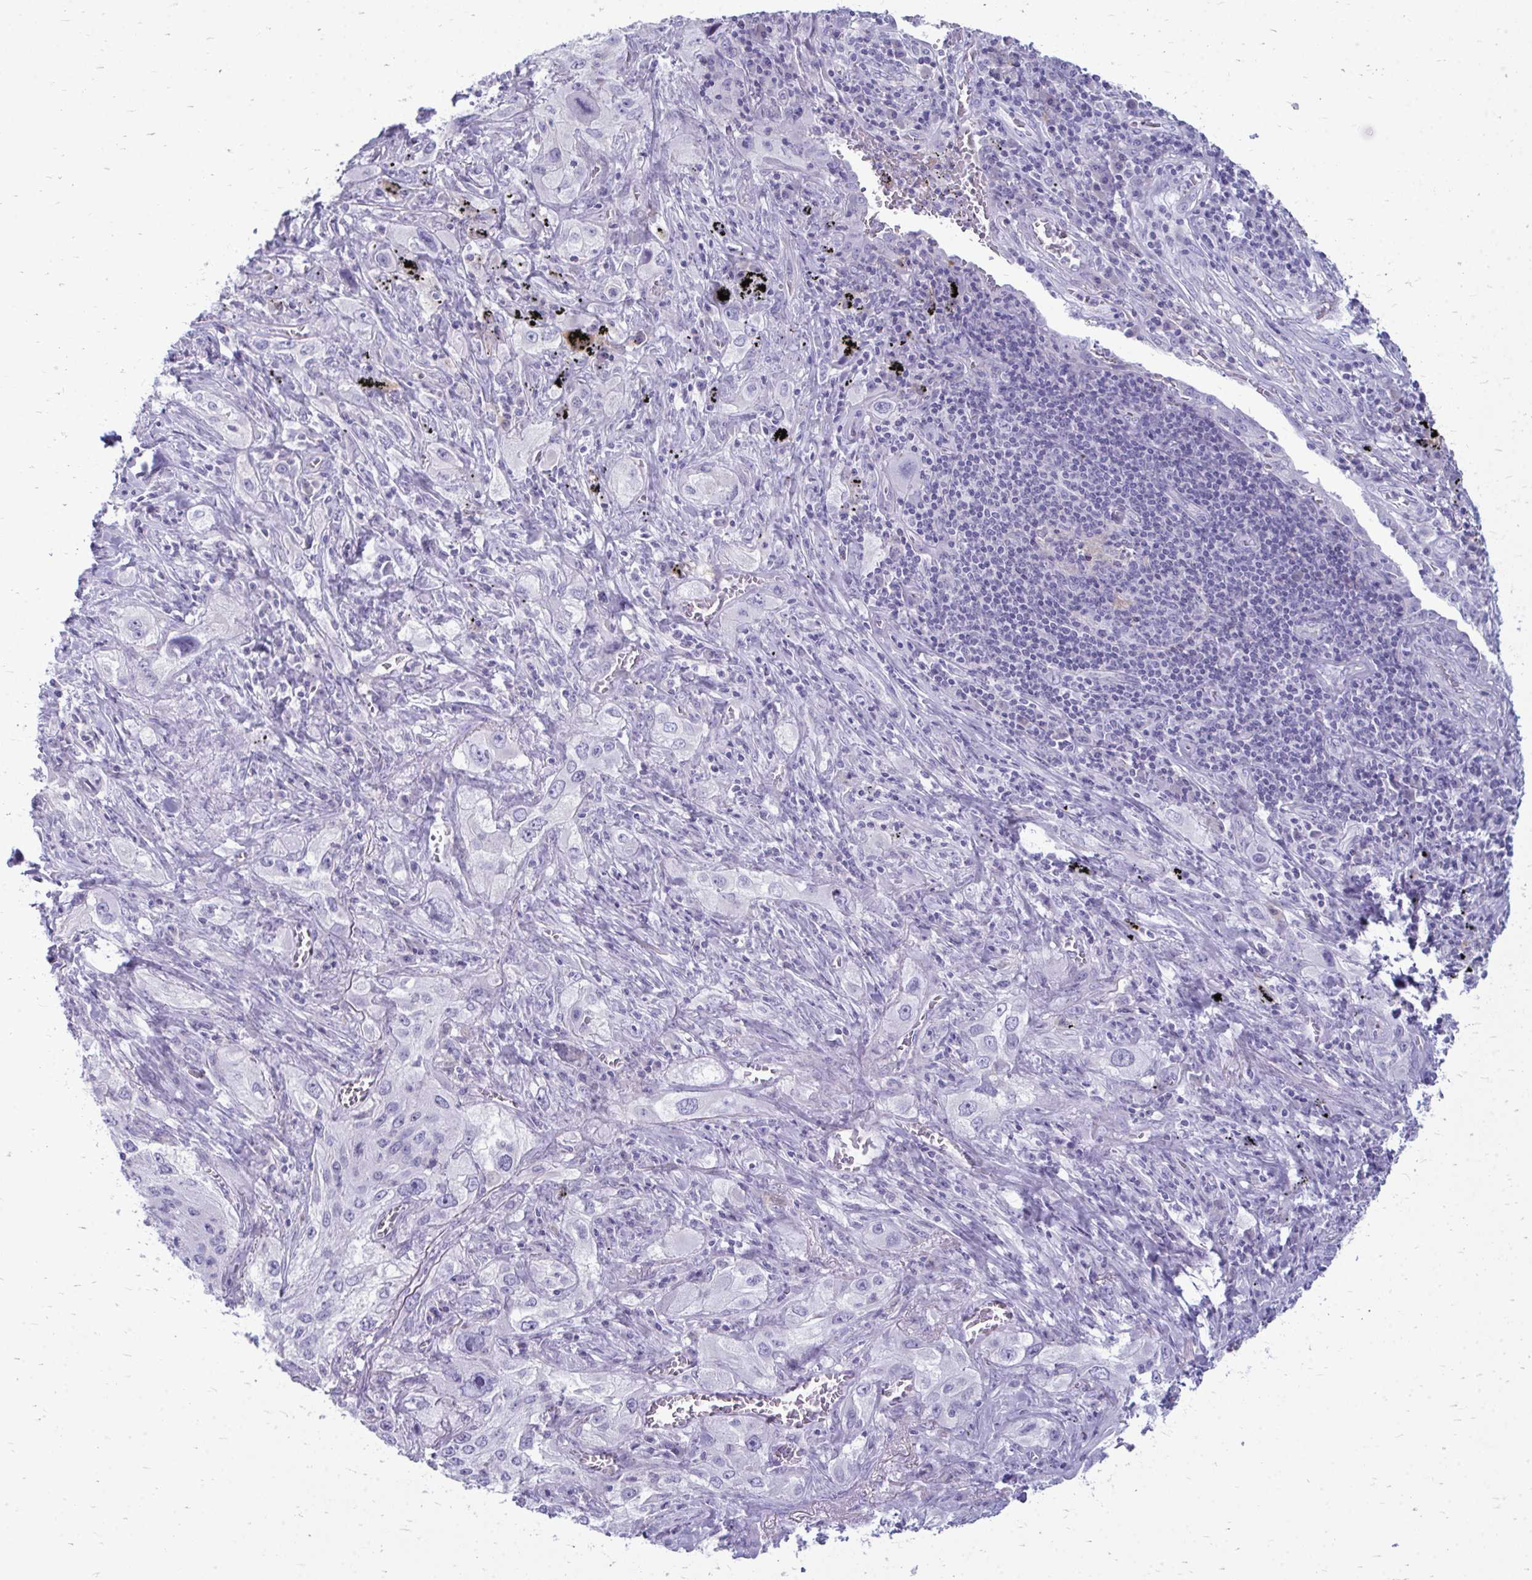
{"staining": {"intensity": "negative", "quantity": "none", "location": "none"}, "tissue": "lung cancer", "cell_type": "Tumor cells", "image_type": "cancer", "snomed": [{"axis": "morphology", "description": "Squamous cell carcinoma, NOS"}, {"axis": "topography", "description": "Lung"}], "caption": "The histopathology image demonstrates no significant staining in tumor cells of lung cancer (squamous cell carcinoma). Brightfield microscopy of IHC stained with DAB (3,3'-diaminobenzidine) (brown) and hematoxylin (blue), captured at high magnification.", "gene": "FABP3", "patient": {"sex": "female", "age": 69}}